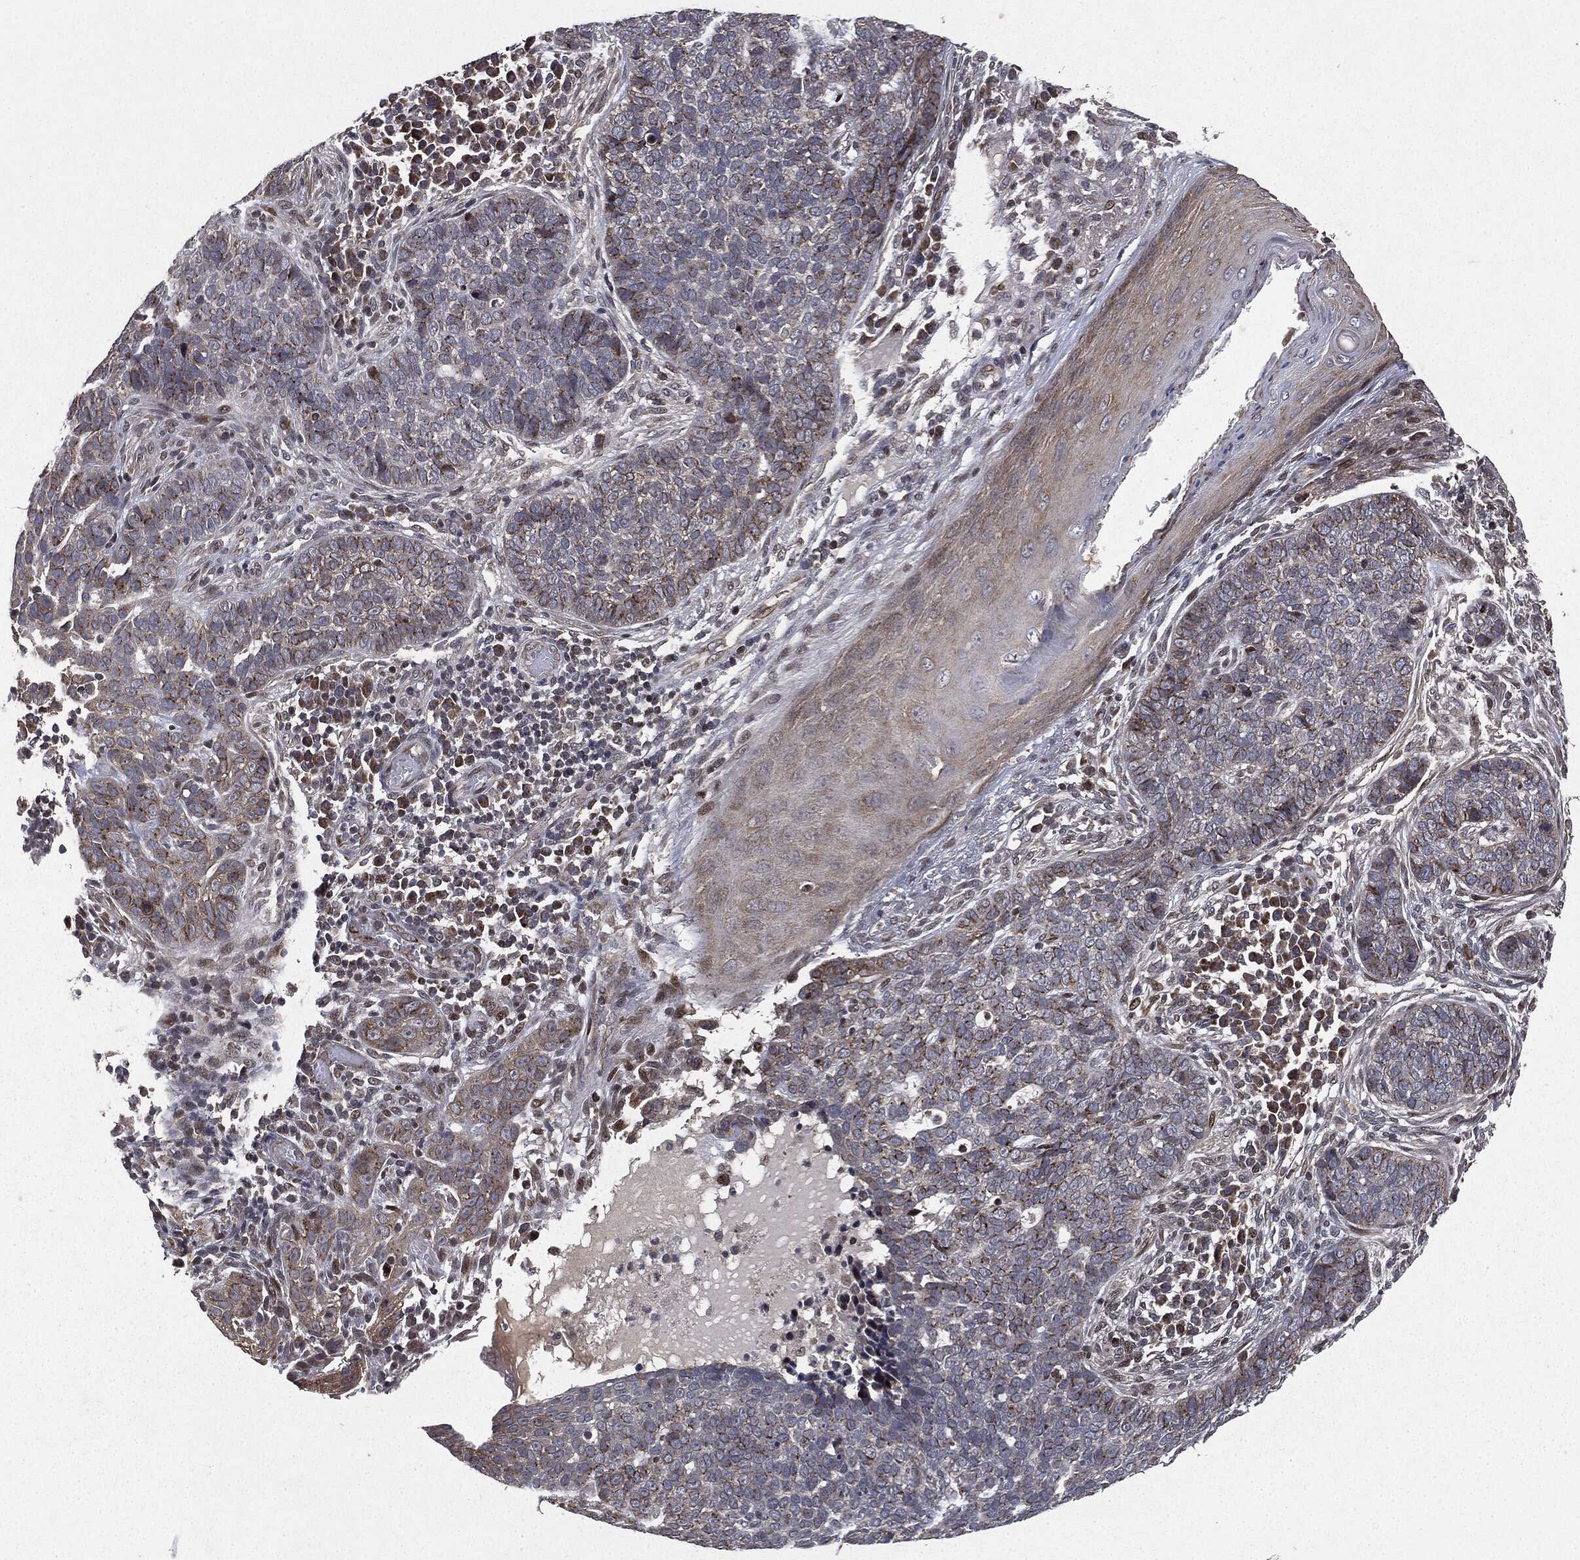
{"staining": {"intensity": "moderate", "quantity": "<25%", "location": "cytoplasmic/membranous"}, "tissue": "skin cancer", "cell_type": "Tumor cells", "image_type": "cancer", "snomed": [{"axis": "morphology", "description": "Basal cell carcinoma"}, {"axis": "topography", "description": "Skin"}], "caption": "Protein expression analysis of human skin basal cell carcinoma reveals moderate cytoplasmic/membranous positivity in about <25% of tumor cells.", "gene": "PLPPR2", "patient": {"sex": "female", "age": 69}}